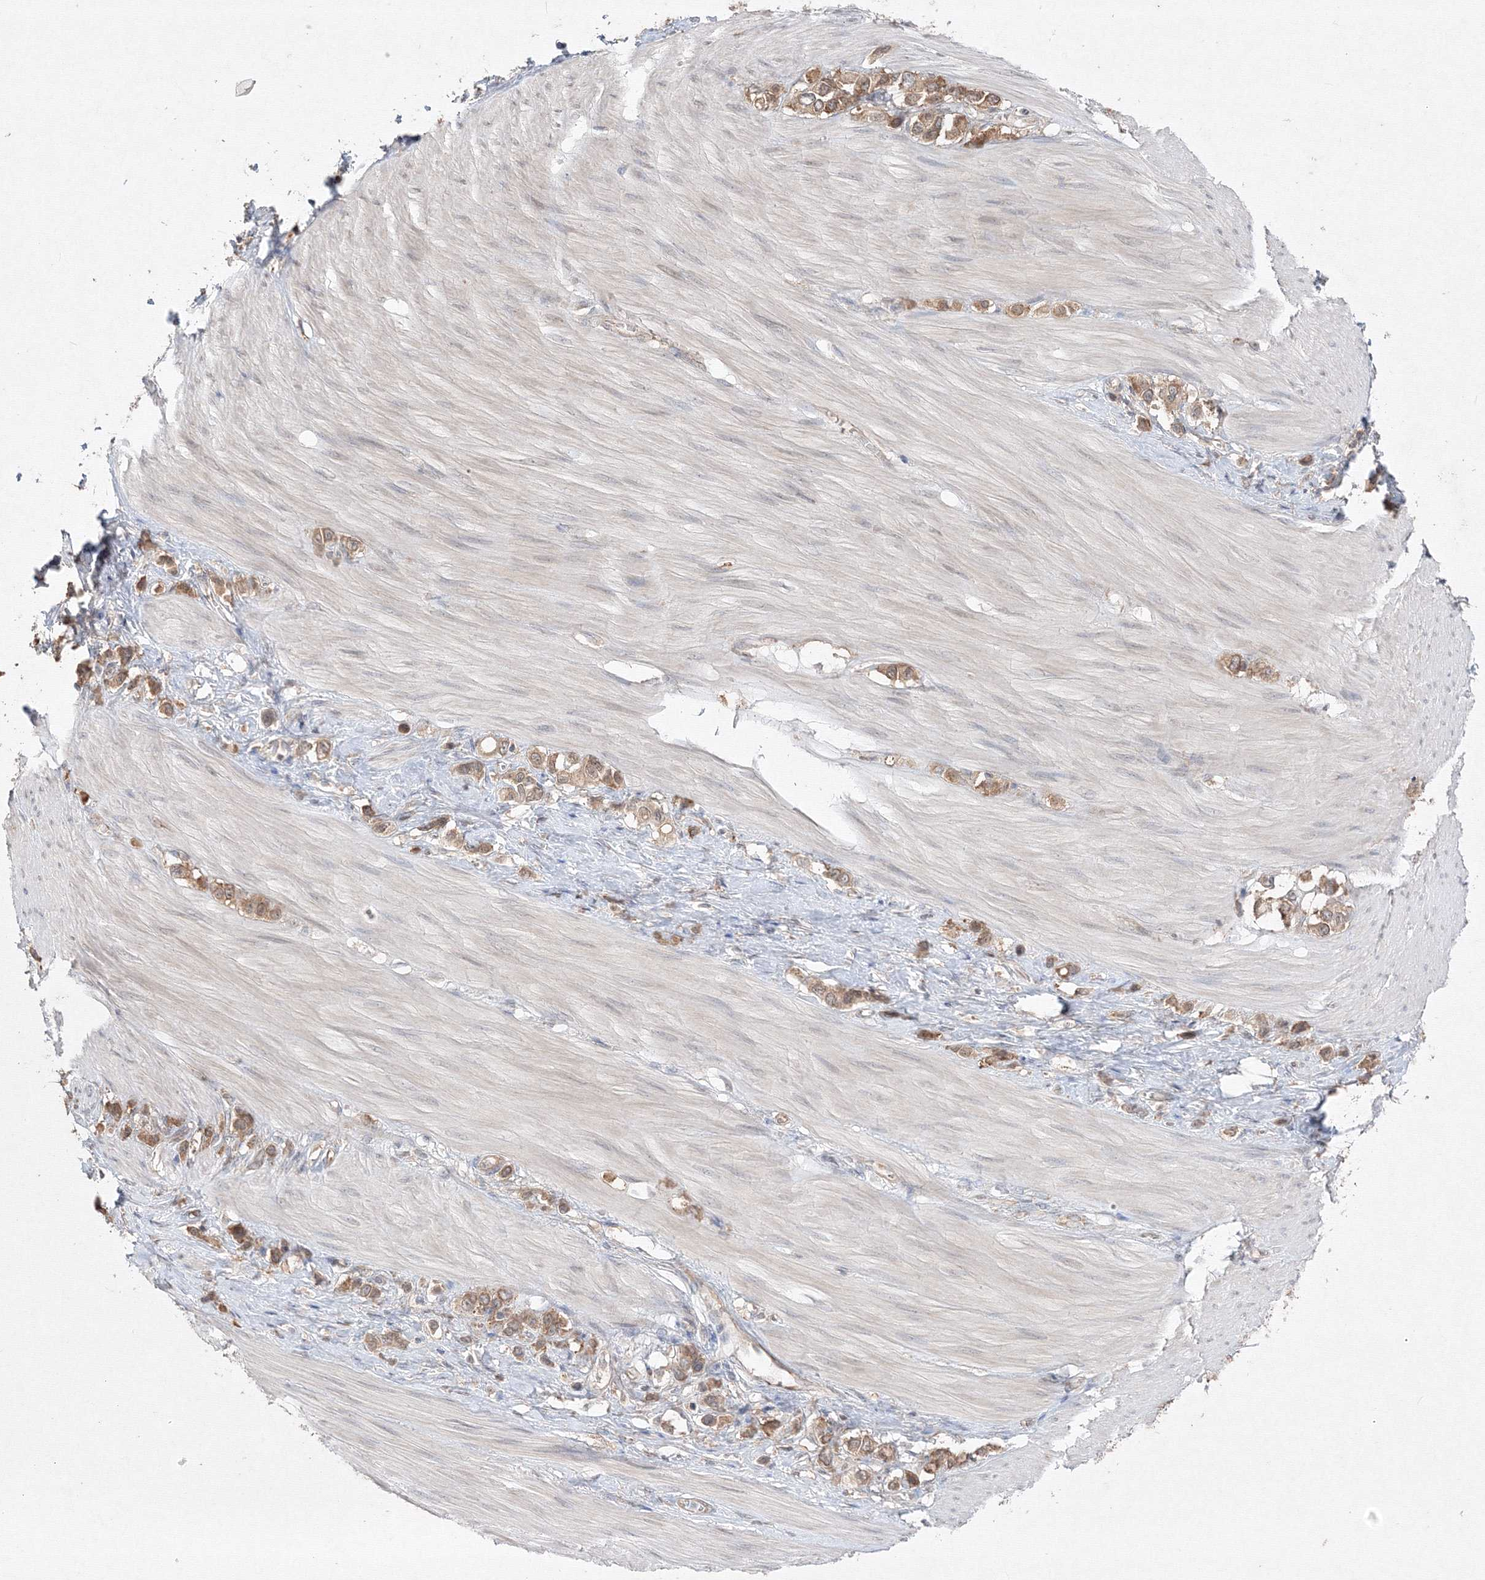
{"staining": {"intensity": "moderate", "quantity": ">75%", "location": "cytoplasmic/membranous"}, "tissue": "stomach cancer", "cell_type": "Tumor cells", "image_type": "cancer", "snomed": [{"axis": "morphology", "description": "Adenocarcinoma, NOS"}, {"axis": "topography", "description": "Stomach"}], "caption": "Brown immunohistochemical staining in stomach cancer (adenocarcinoma) reveals moderate cytoplasmic/membranous staining in approximately >75% of tumor cells.", "gene": "FBXL8", "patient": {"sex": "female", "age": 65}}